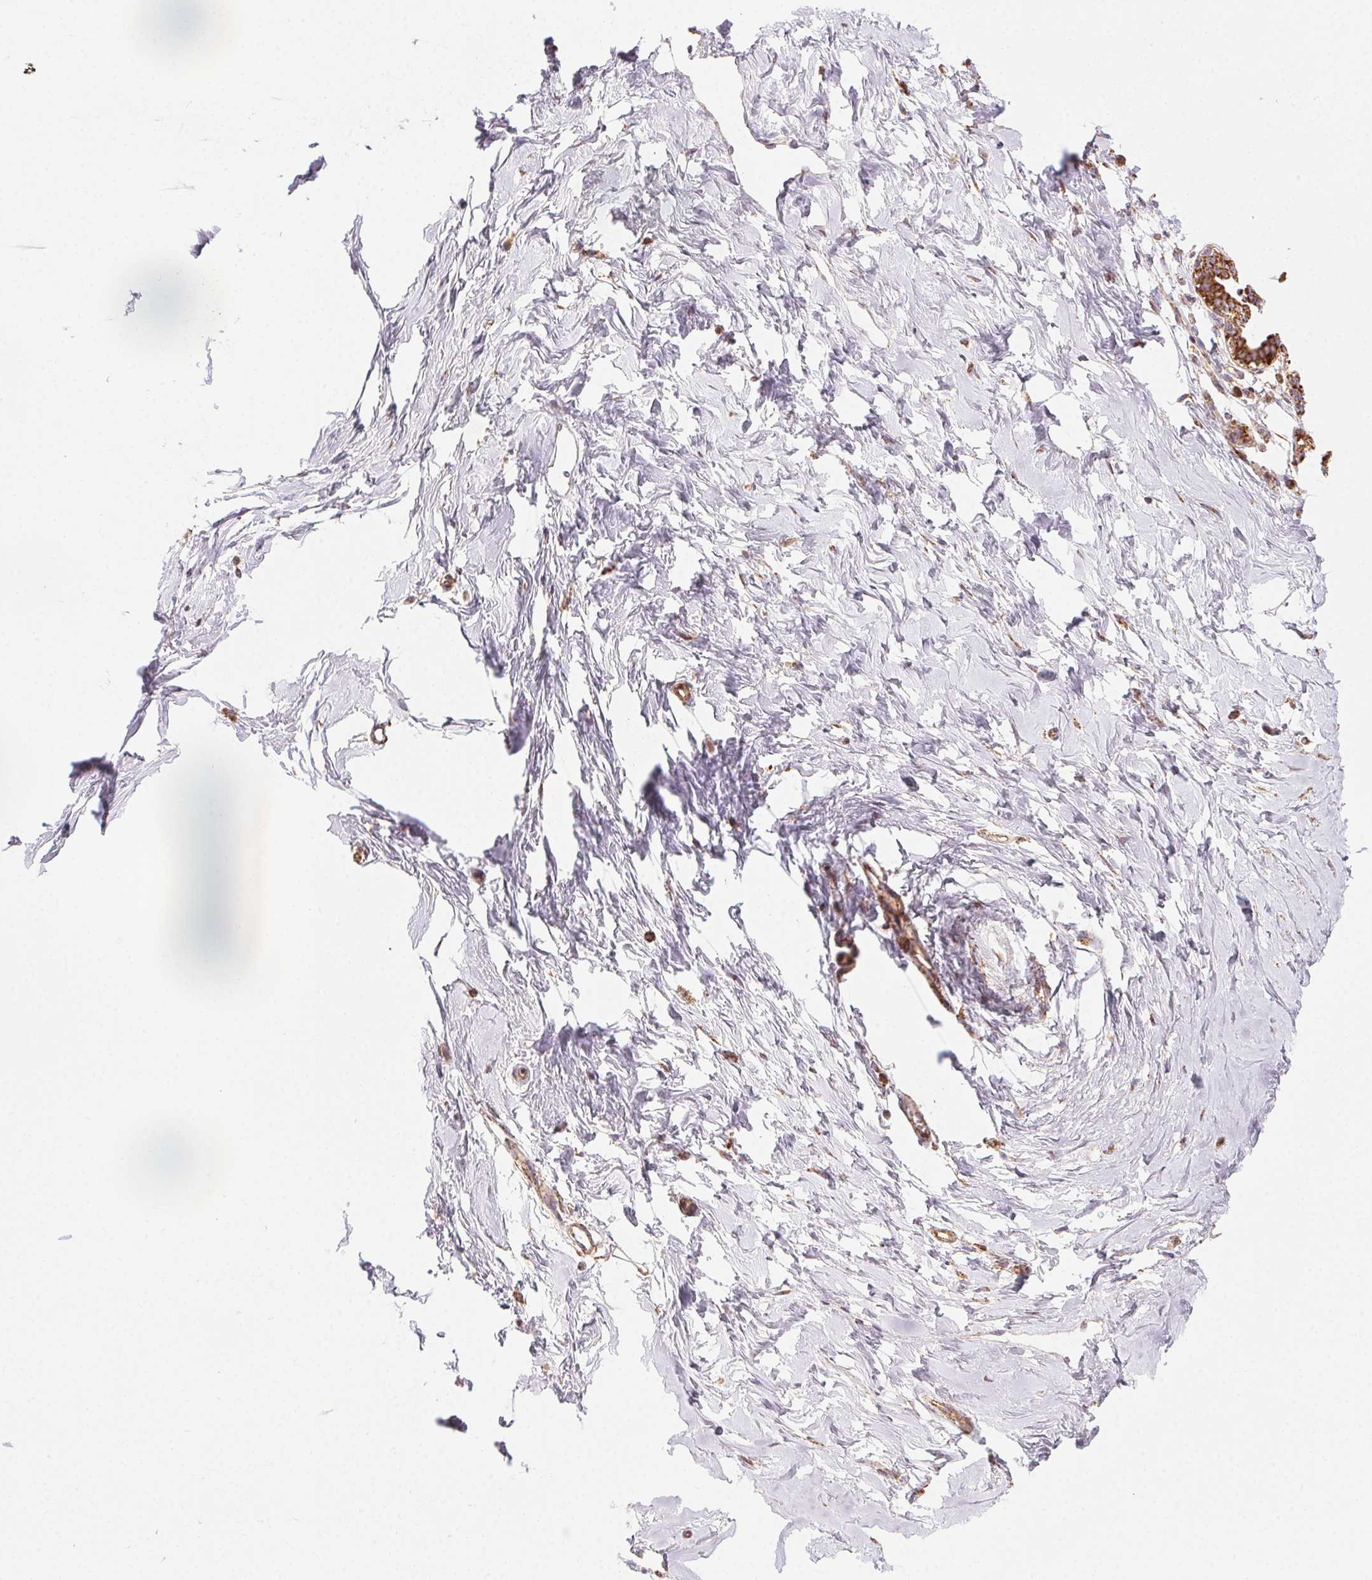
{"staining": {"intensity": "weak", "quantity": "25%-75%", "location": "cytoplasmic/membranous"}, "tissue": "breast", "cell_type": "Adipocytes", "image_type": "normal", "snomed": [{"axis": "morphology", "description": "Normal tissue, NOS"}, {"axis": "topography", "description": "Breast"}], "caption": "Weak cytoplasmic/membranous expression for a protein is identified in approximately 25%-75% of adipocytes of unremarkable breast using immunohistochemistry.", "gene": "CLPB", "patient": {"sex": "female", "age": 45}}